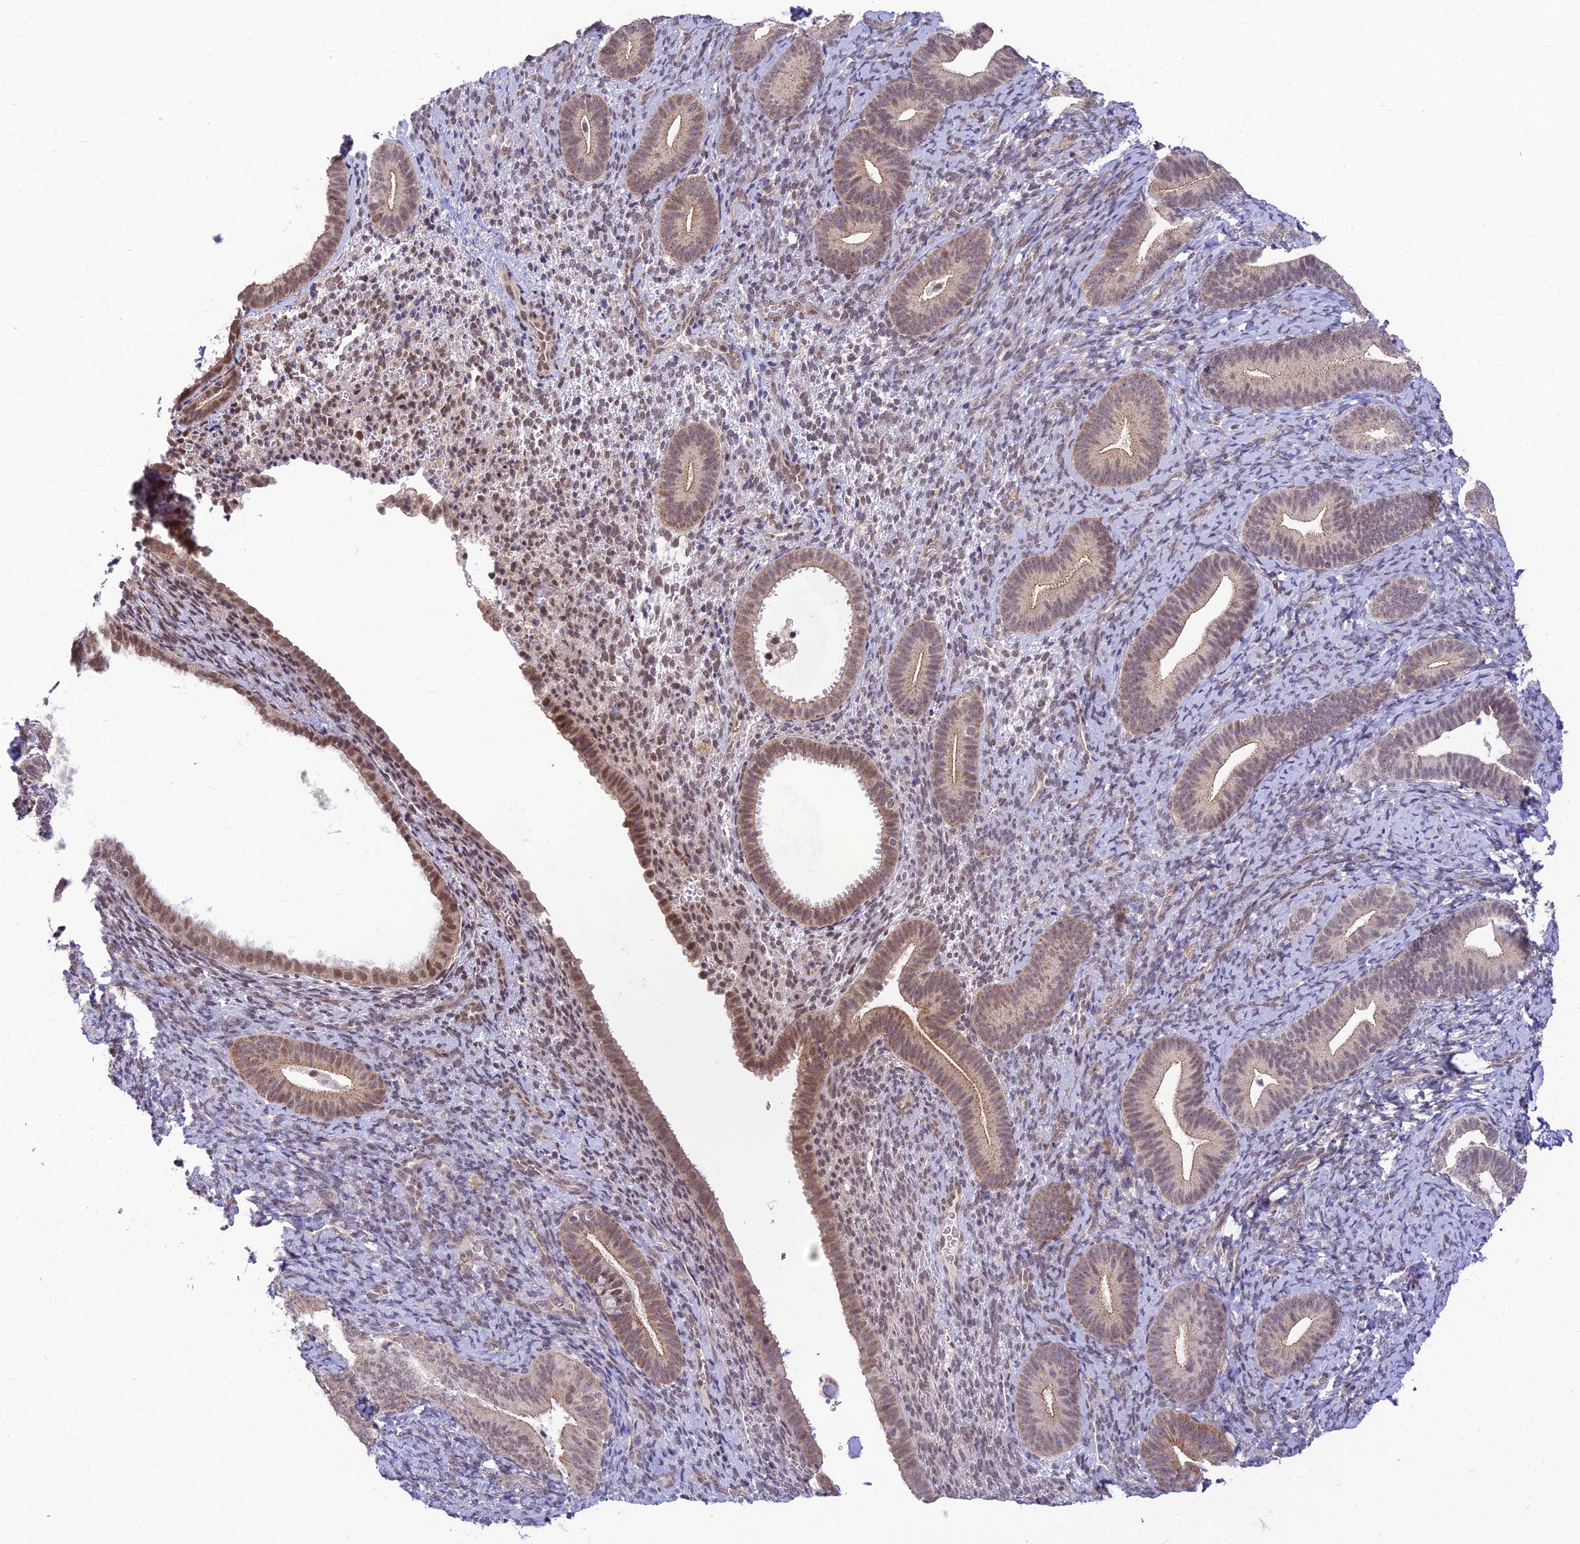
{"staining": {"intensity": "moderate", "quantity": "<25%", "location": "nuclear"}, "tissue": "endometrium", "cell_type": "Cells in endometrial stroma", "image_type": "normal", "snomed": [{"axis": "morphology", "description": "Normal tissue, NOS"}, {"axis": "topography", "description": "Endometrium"}], "caption": "Cells in endometrial stroma display low levels of moderate nuclear staining in about <25% of cells in unremarkable endometrium.", "gene": "MICOS13", "patient": {"sex": "female", "age": 65}}